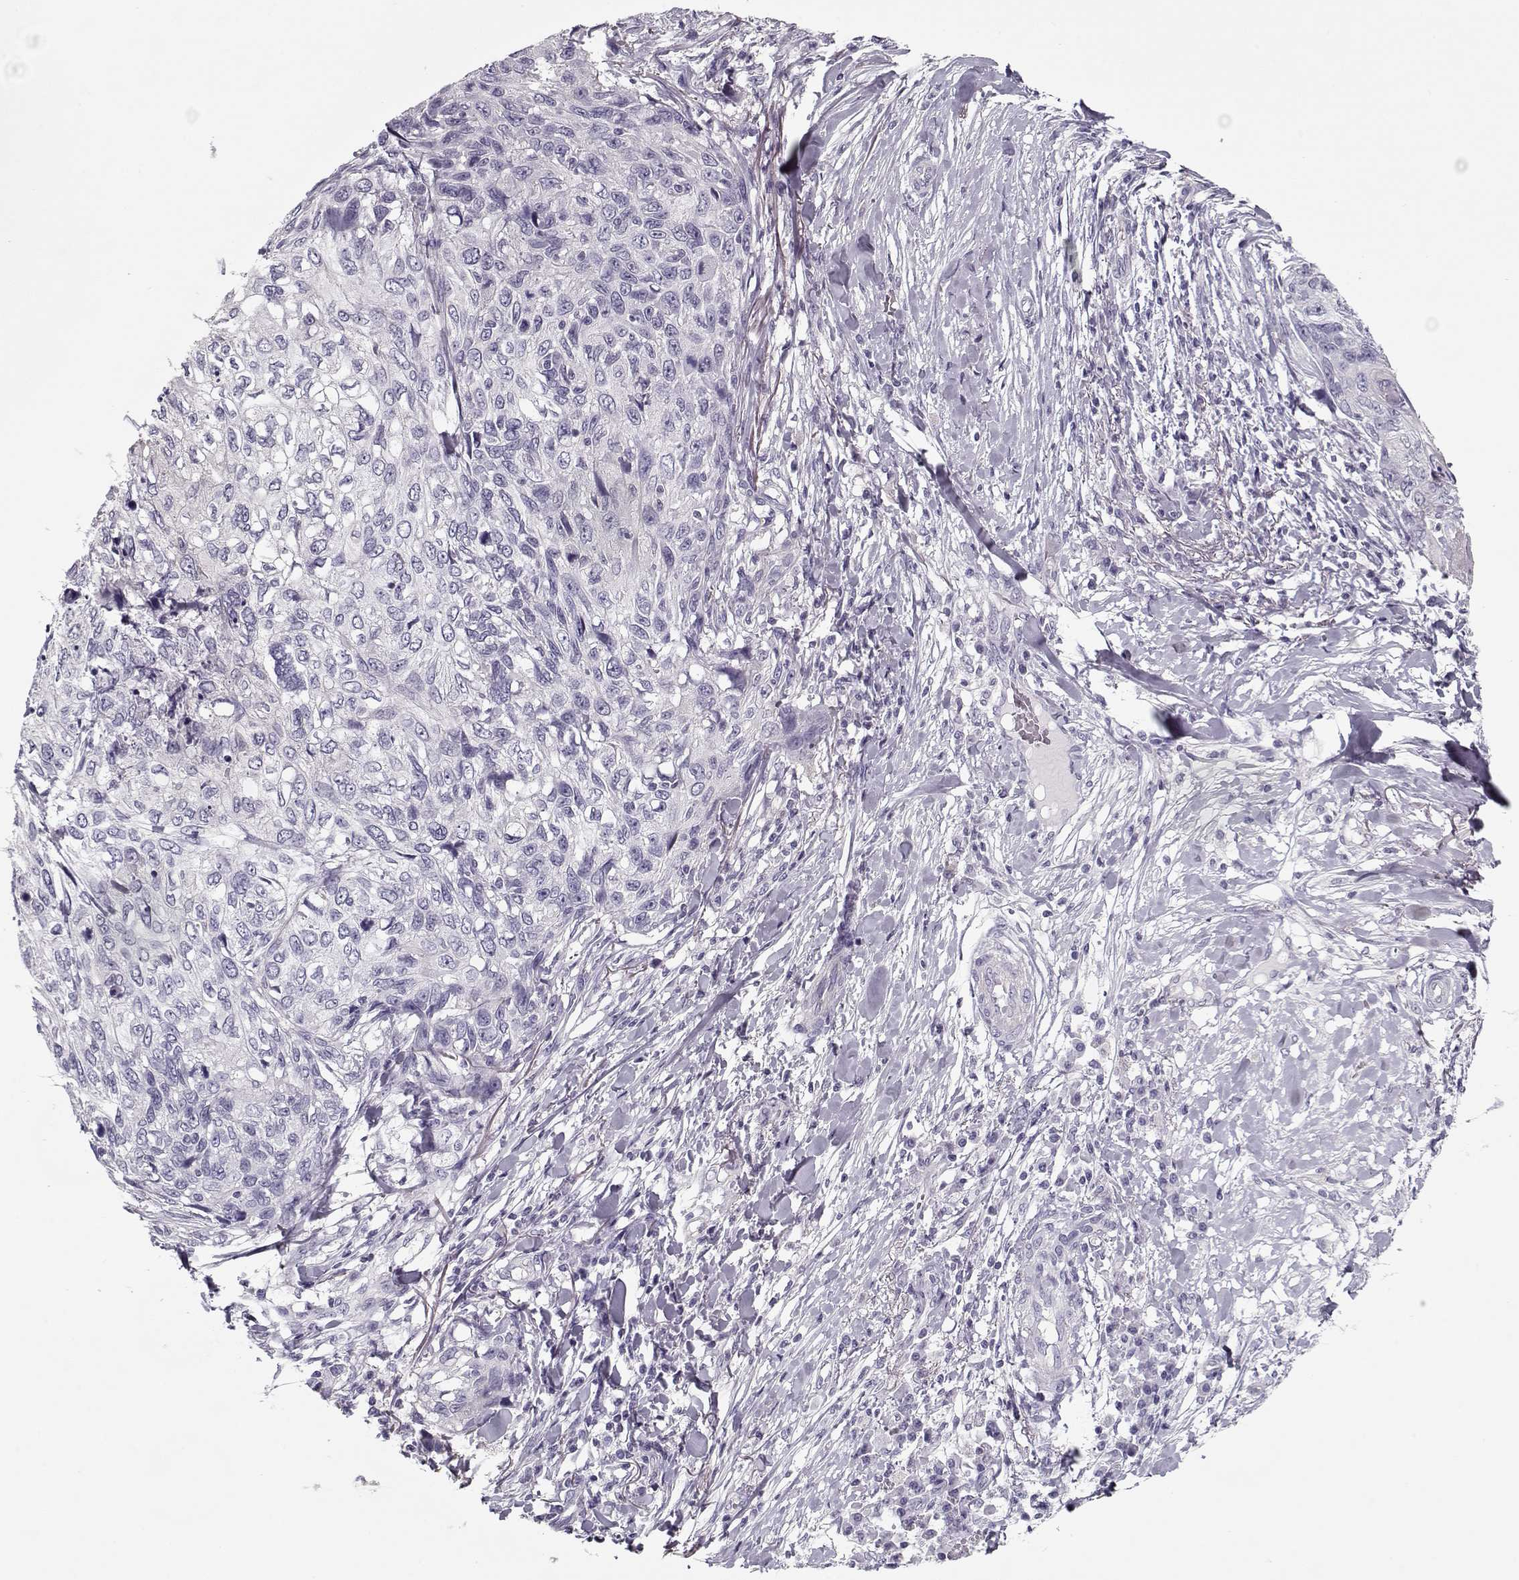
{"staining": {"intensity": "negative", "quantity": "none", "location": "none"}, "tissue": "skin cancer", "cell_type": "Tumor cells", "image_type": "cancer", "snomed": [{"axis": "morphology", "description": "Squamous cell carcinoma, NOS"}, {"axis": "topography", "description": "Skin"}], "caption": "Image shows no protein expression in tumor cells of skin cancer tissue.", "gene": "CCDC136", "patient": {"sex": "male", "age": 92}}